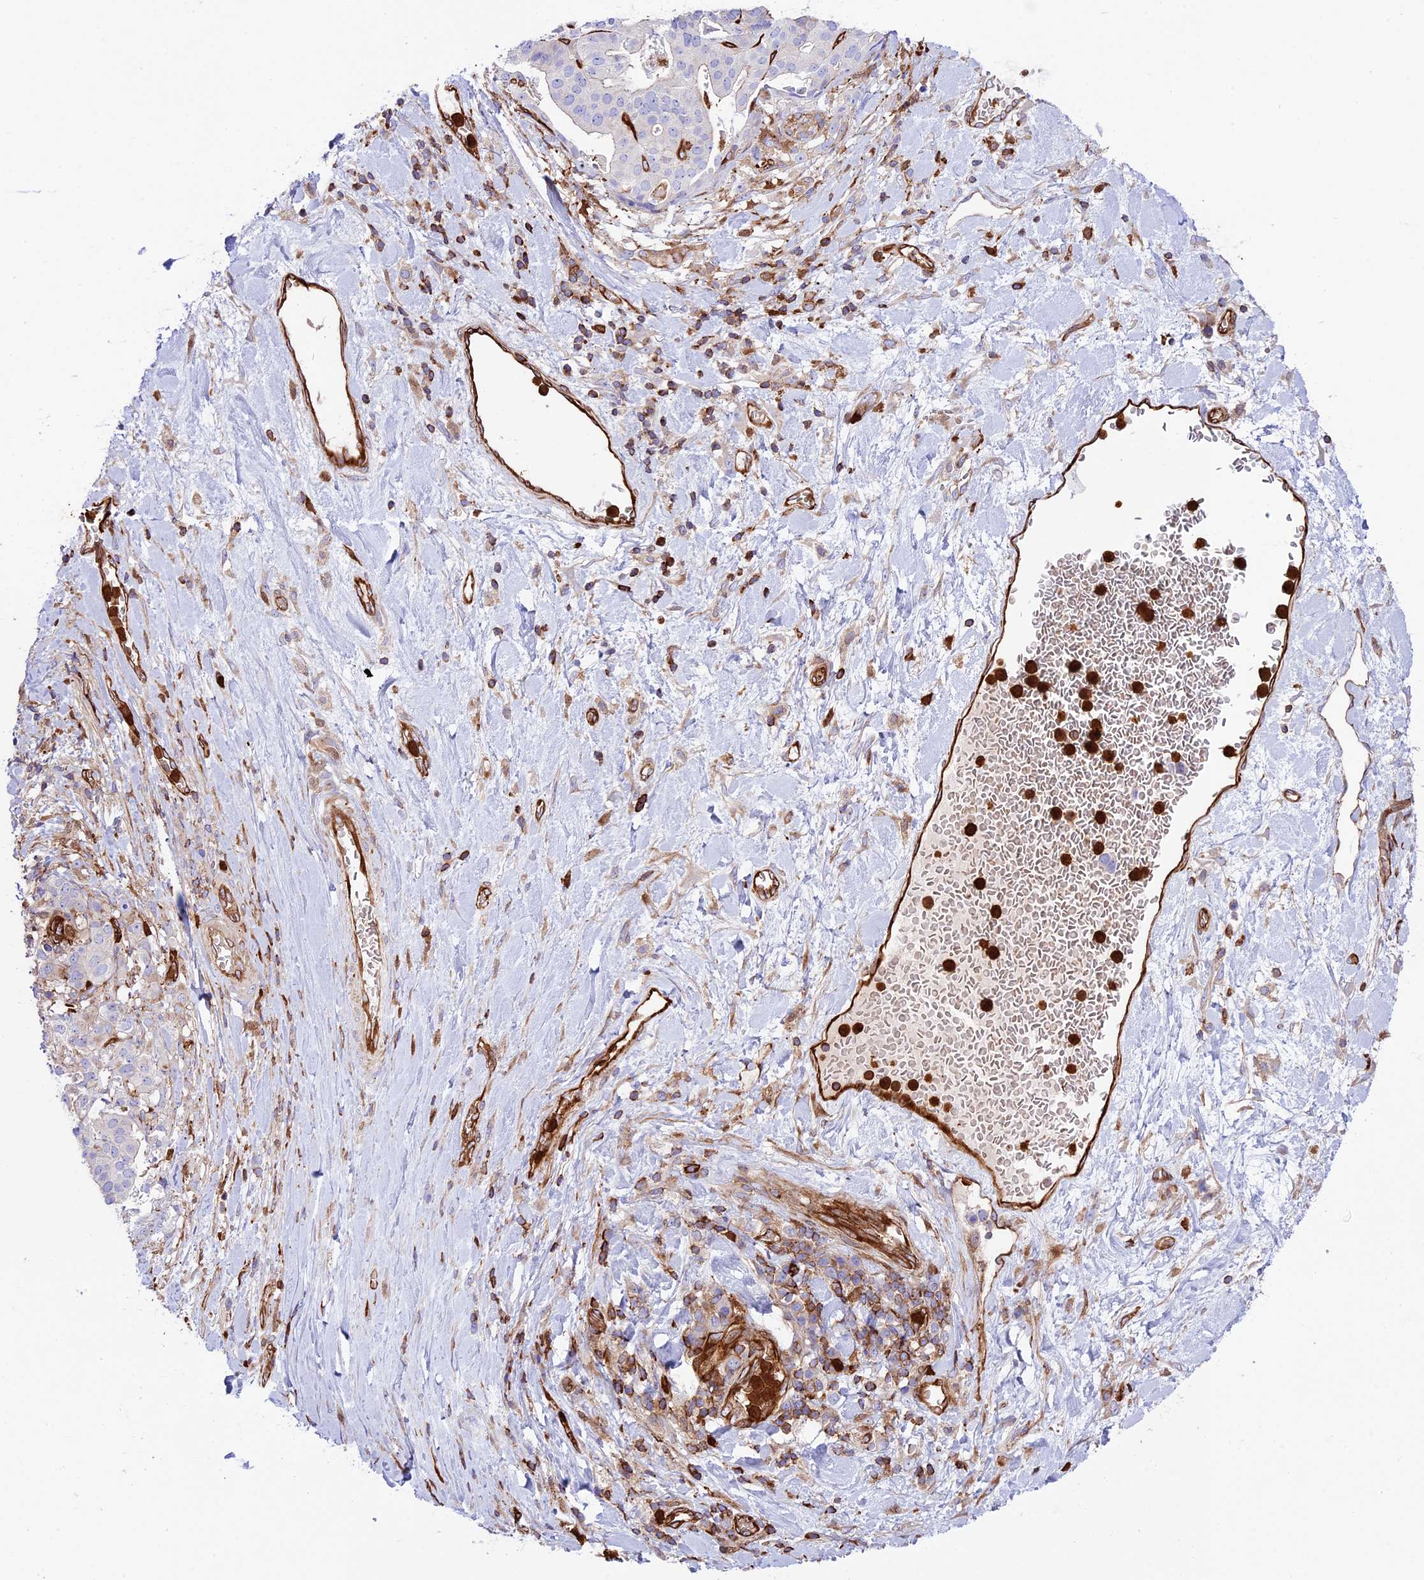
{"staining": {"intensity": "negative", "quantity": "none", "location": "none"}, "tissue": "stomach cancer", "cell_type": "Tumor cells", "image_type": "cancer", "snomed": [{"axis": "morphology", "description": "Adenocarcinoma, NOS"}, {"axis": "topography", "description": "Stomach"}], "caption": "This is a image of immunohistochemistry staining of stomach cancer, which shows no expression in tumor cells. (DAB (3,3'-diaminobenzidine) immunohistochemistry (IHC) with hematoxylin counter stain).", "gene": "CD99L2", "patient": {"sex": "male", "age": 48}}